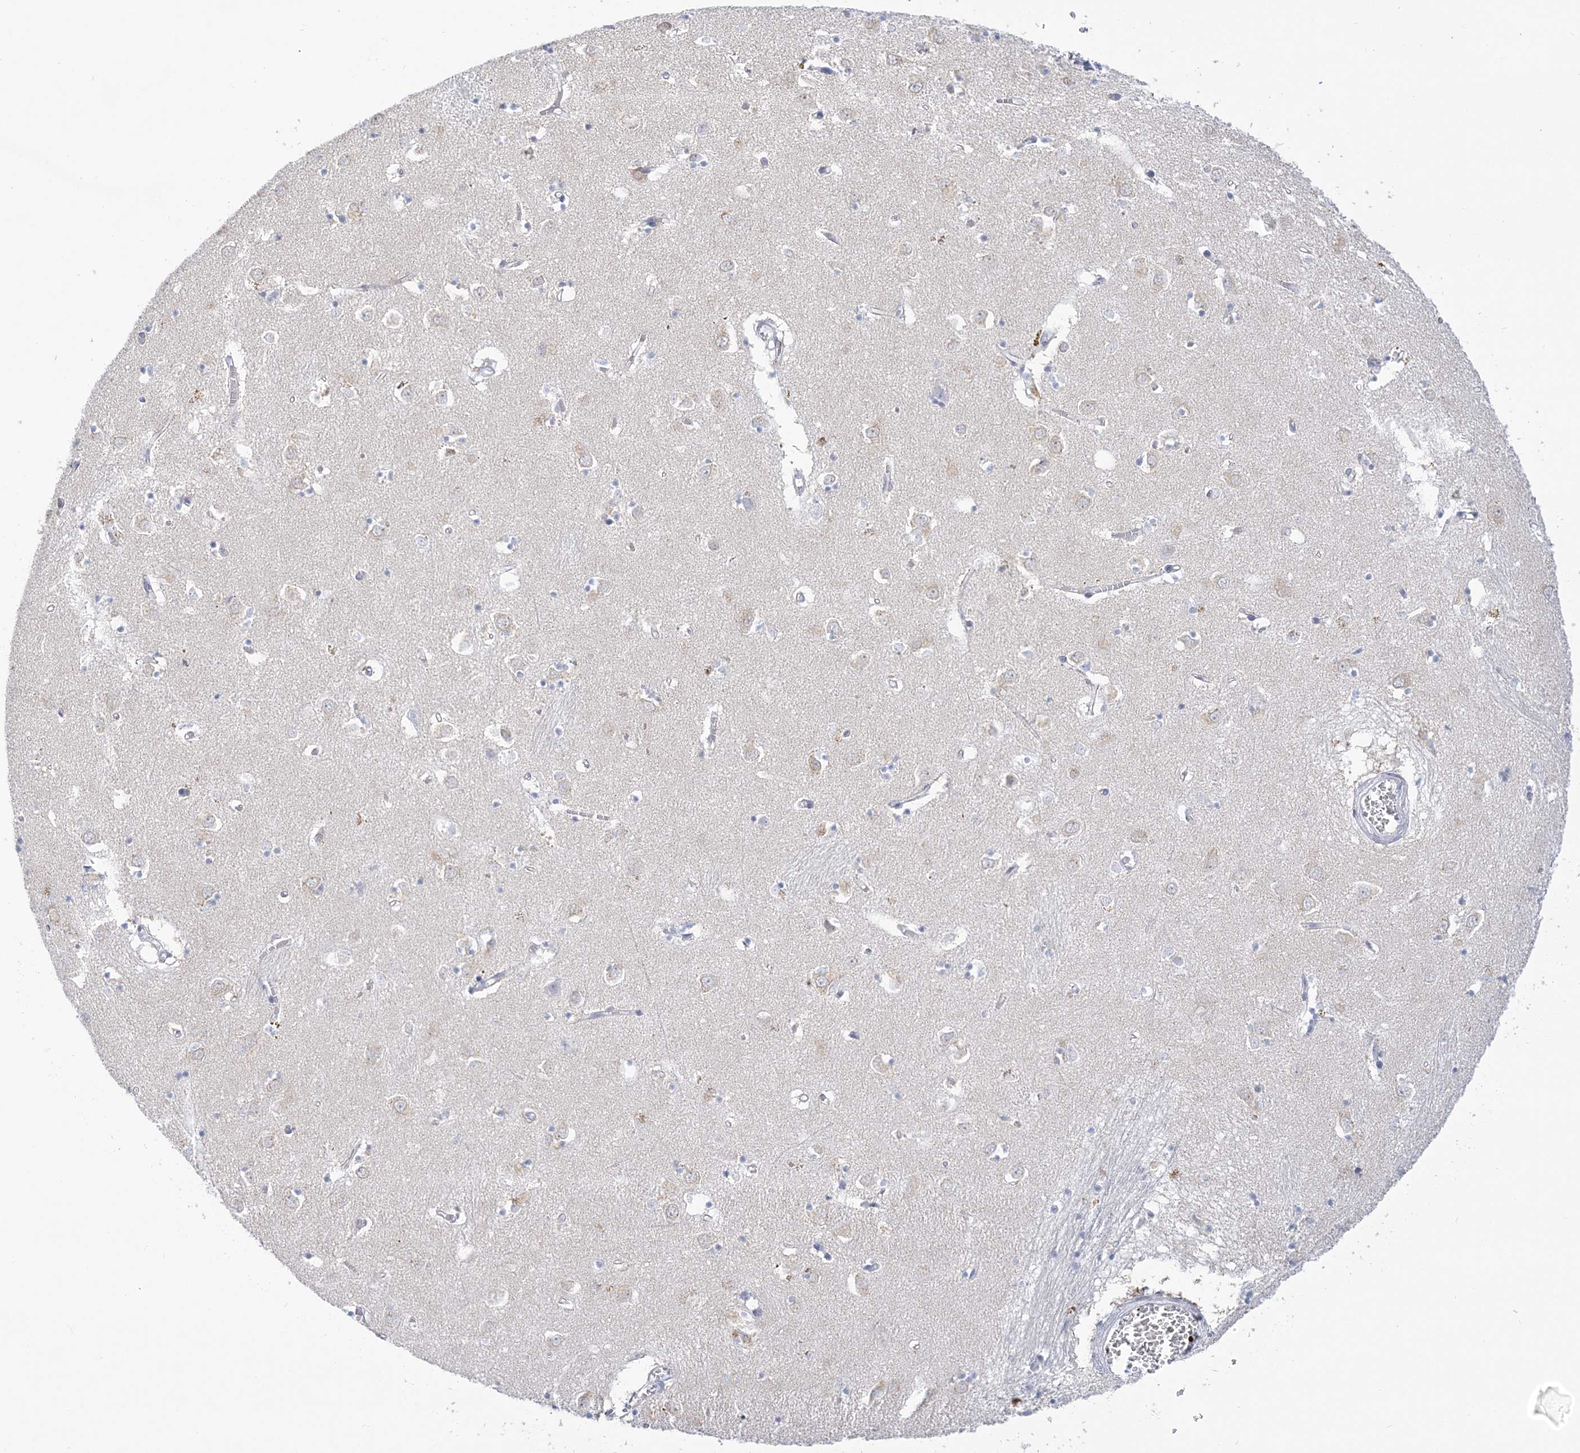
{"staining": {"intensity": "weak", "quantity": "<25%", "location": "cytoplasmic/membranous"}, "tissue": "caudate", "cell_type": "Glial cells", "image_type": "normal", "snomed": [{"axis": "morphology", "description": "Normal tissue, NOS"}, {"axis": "topography", "description": "Lateral ventricle wall"}], "caption": "The immunohistochemistry histopathology image has no significant positivity in glial cells of caudate.", "gene": "SEMA3D", "patient": {"sex": "male", "age": 70}}